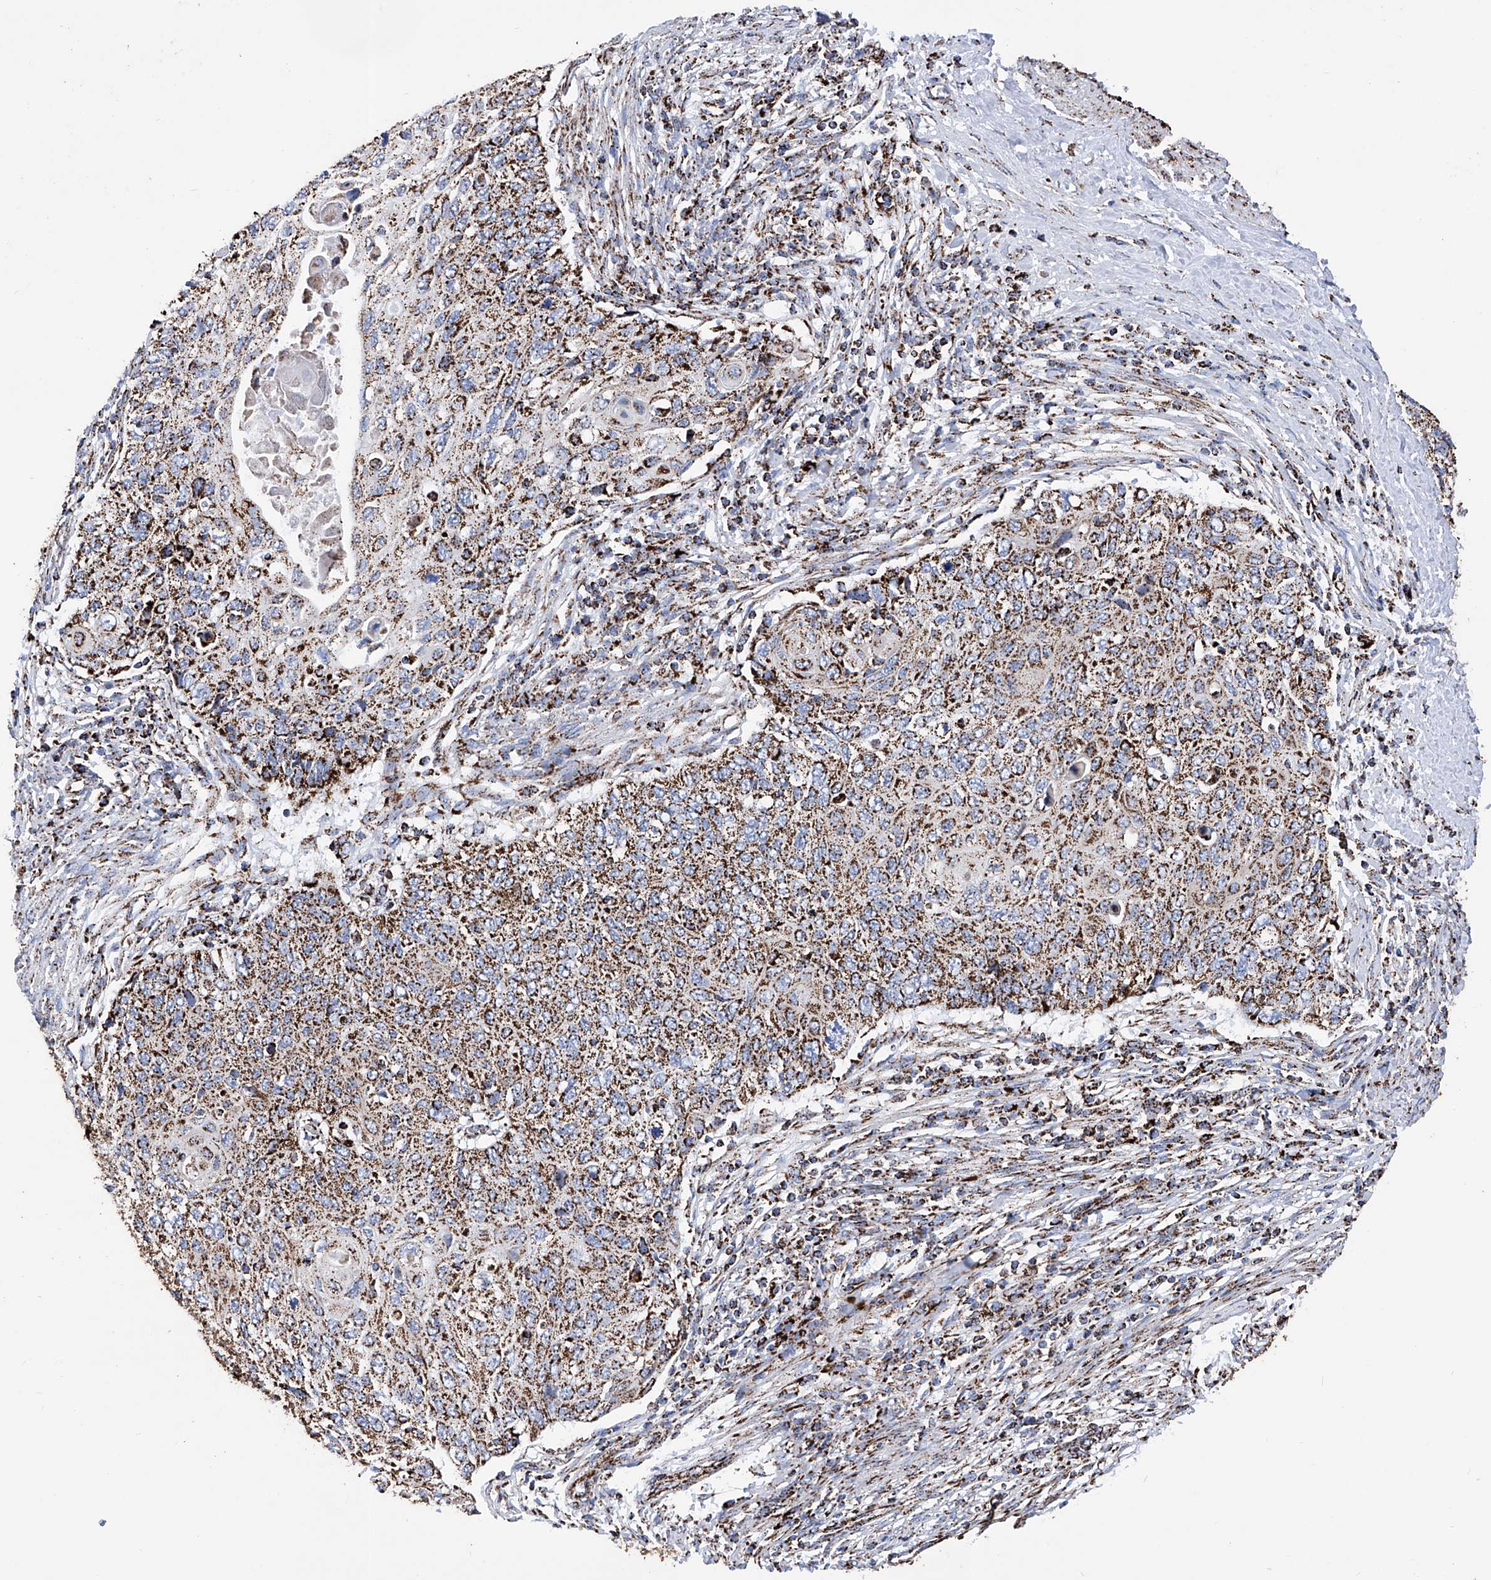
{"staining": {"intensity": "strong", "quantity": ">75%", "location": "cytoplasmic/membranous"}, "tissue": "cervical cancer", "cell_type": "Tumor cells", "image_type": "cancer", "snomed": [{"axis": "morphology", "description": "Squamous cell carcinoma, NOS"}, {"axis": "topography", "description": "Cervix"}], "caption": "Squamous cell carcinoma (cervical) stained with a brown dye exhibits strong cytoplasmic/membranous positive positivity in approximately >75% of tumor cells.", "gene": "ATP5PF", "patient": {"sex": "female", "age": 70}}